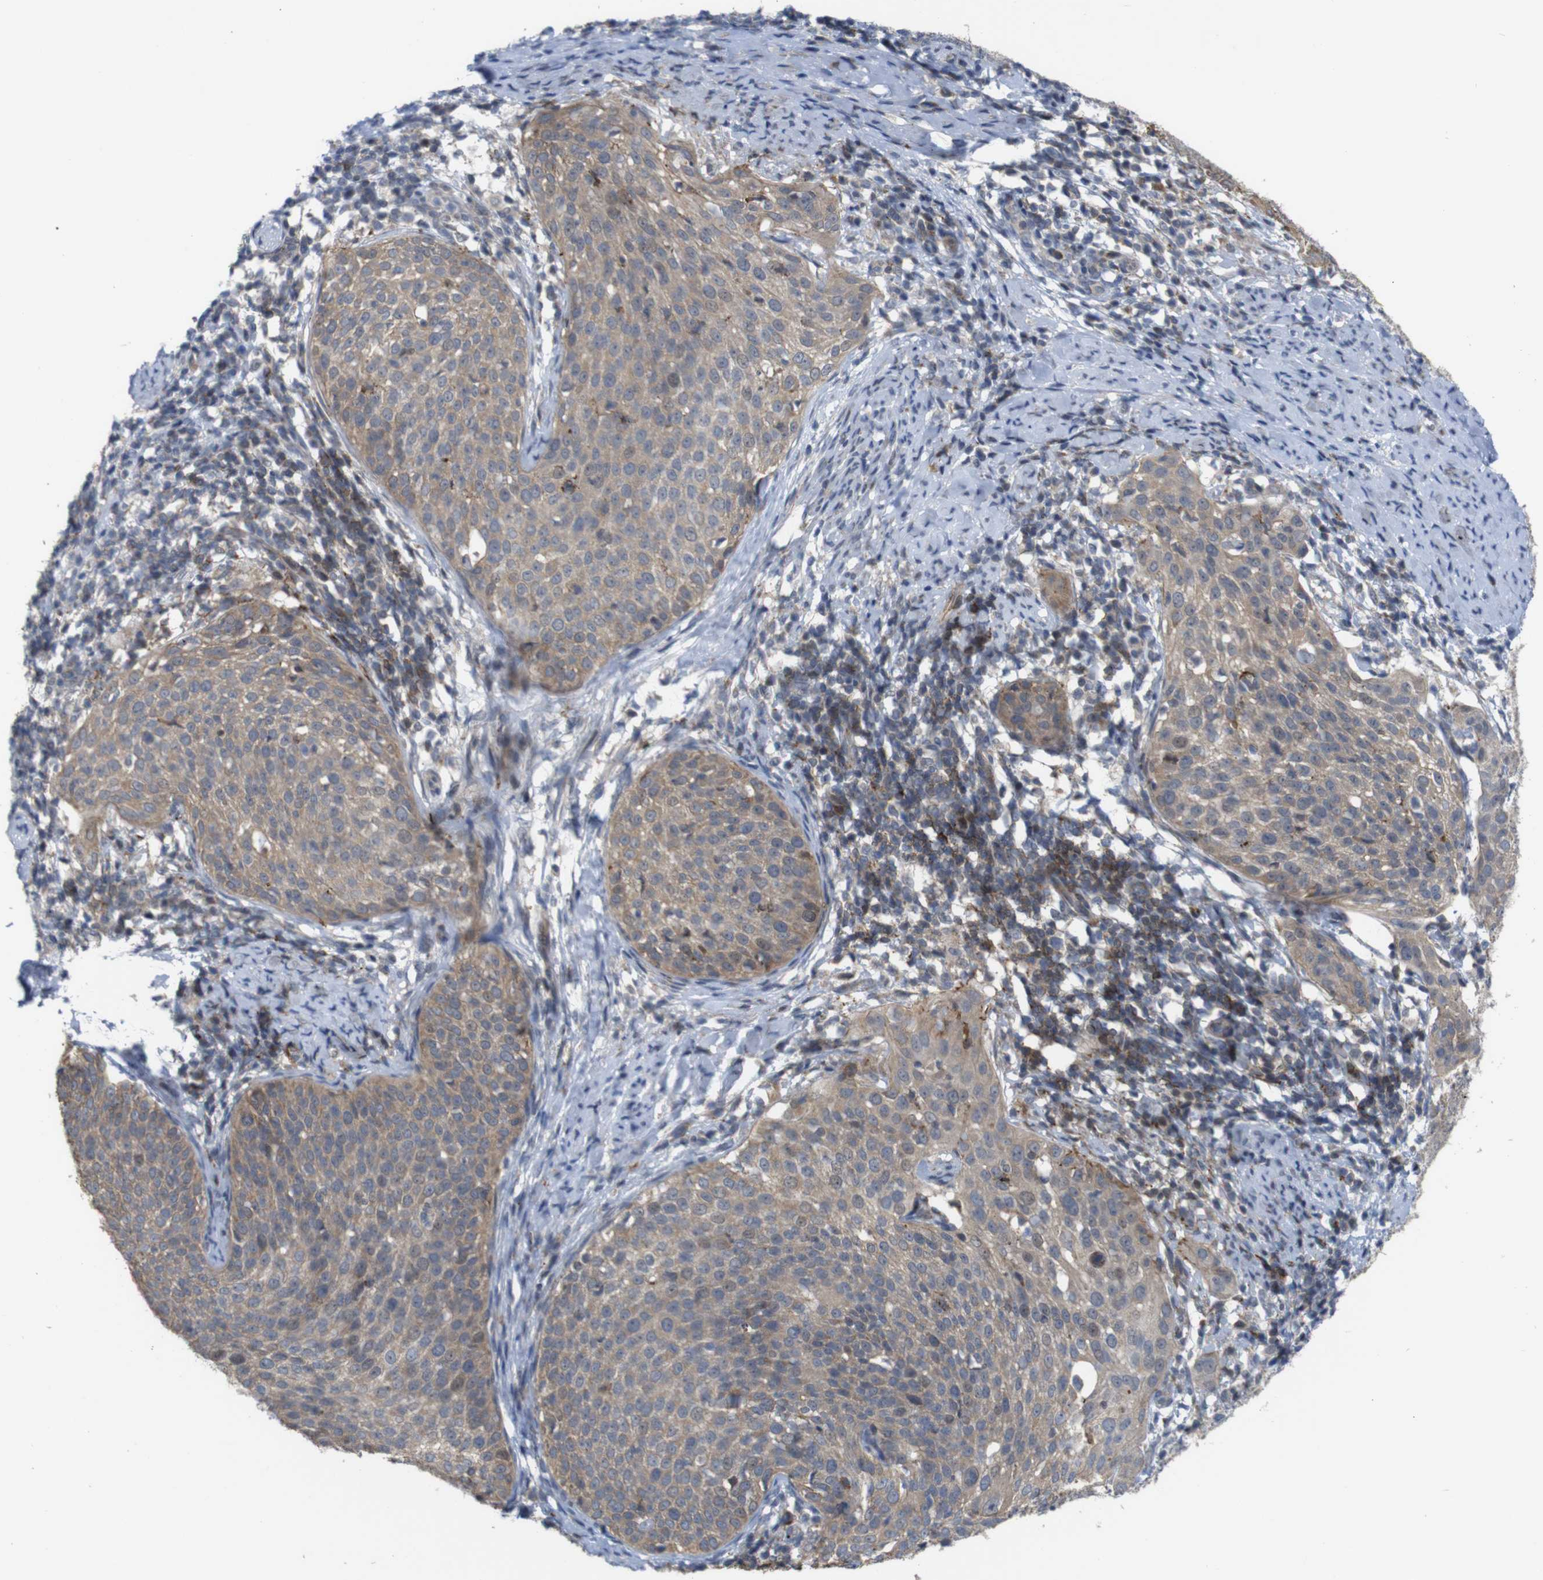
{"staining": {"intensity": "moderate", "quantity": ">75%", "location": "cytoplasmic/membranous"}, "tissue": "cervical cancer", "cell_type": "Tumor cells", "image_type": "cancer", "snomed": [{"axis": "morphology", "description": "Squamous cell carcinoma, NOS"}, {"axis": "topography", "description": "Cervix"}], "caption": "Immunohistochemical staining of squamous cell carcinoma (cervical) demonstrates medium levels of moderate cytoplasmic/membranous expression in approximately >75% of tumor cells.", "gene": "ATP7B", "patient": {"sex": "female", "age": 51}}